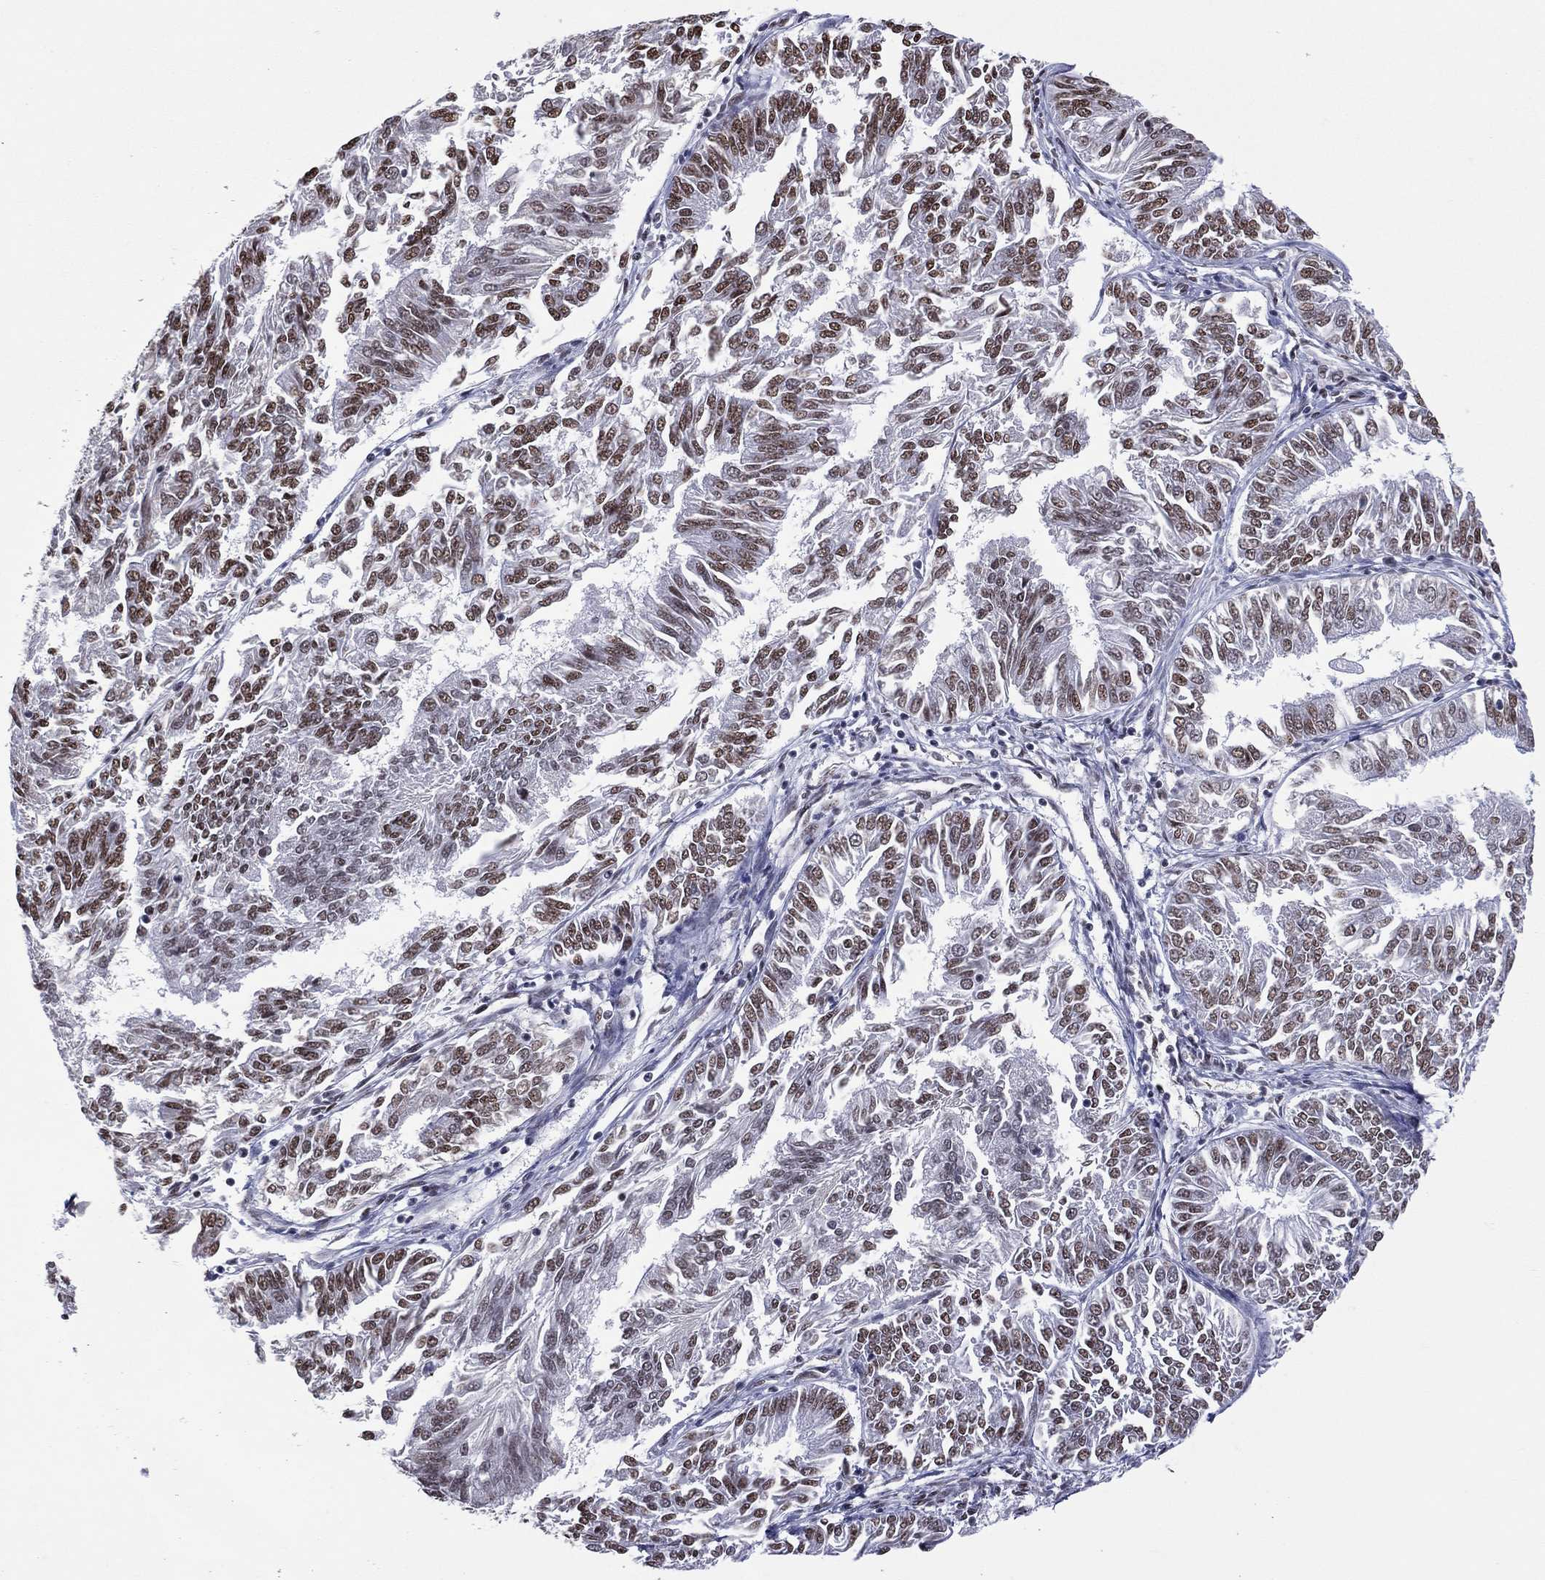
{"staining": {"intensity": "strong", "quantity": "25%-75%", "location": "nuclear"}, "tissue": "endometrial cancer", "cell_type": "Tumor cells", "image_type": "cancer", "snomed": [{"axis": "morphology", "description": "Adenocarcinoma, NOS"}, {"axis": "topography", "description": "Endometrium"}], "caption": "IHC of endometrial adenocarcinoma displays high levels of strong nuclear expression in approximately 25%-75% of tumor cells.", "gene": "ZNF7", "patient": {"sex": "female", "age": 58}}